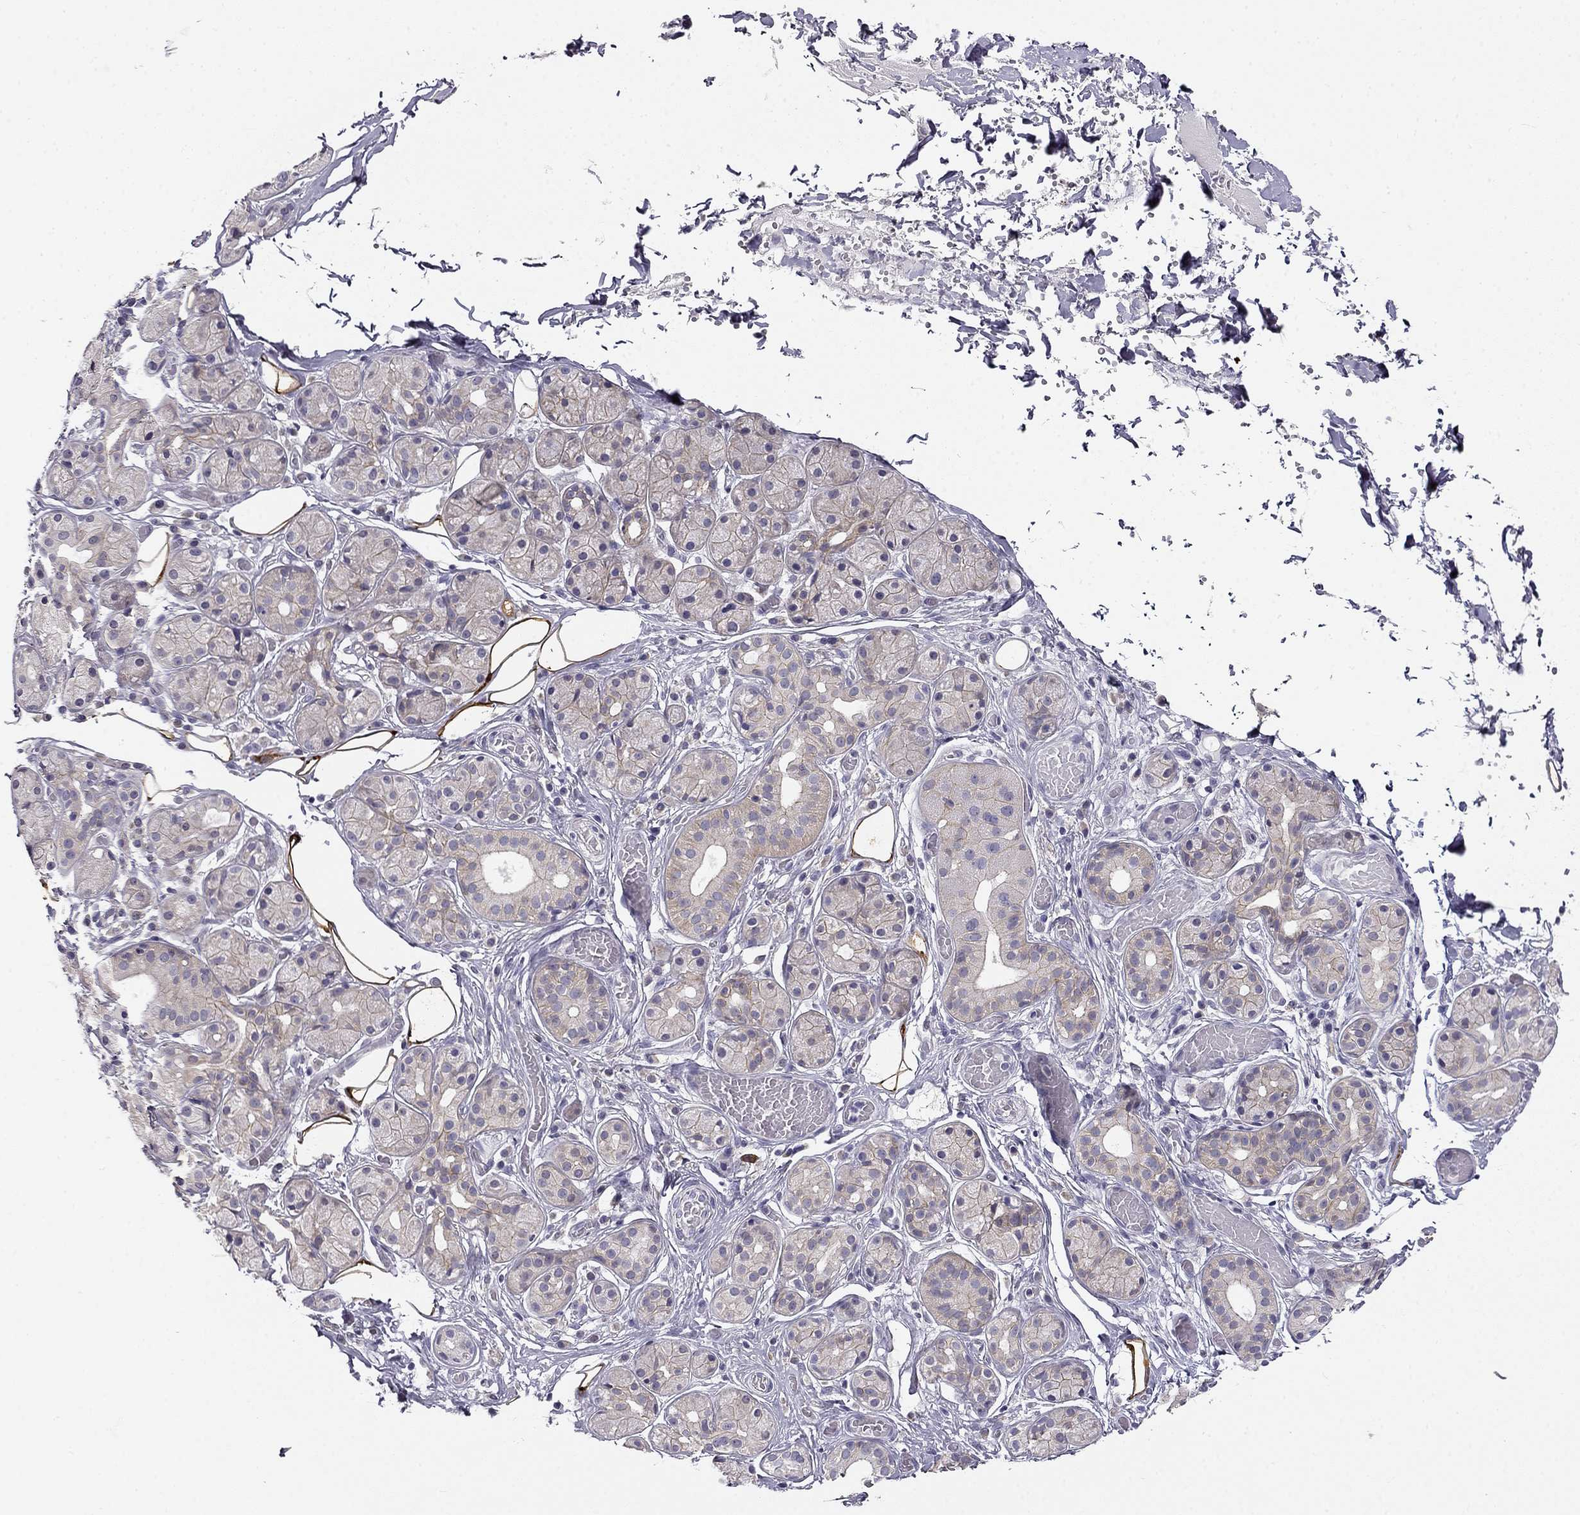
{"staining": {"intensity": "weak", "quantity": "<25%", "location": "cytoplasmic/membranous"}, "tissue": "salivary gland", "cell_type": "Glandular cells", "image_type": "normal", "snomed": [{"axis": "morphology", "description": "Normal tissue, NOS"}, {"axis": "topography", "description": "Salivary gland"}, {"axis": "topography", "description": "Peripheral nerve tissue"}], "caption": "There is no significant staining in glandular cells of salivary gland. The staining is performed using DAB (3,3'-diaminobenzidine) brown chromogen with nuclei counter-stained in using hematoxylin.", "gene": "CNR1", "patient": {"sex": "male", "age": 71}}